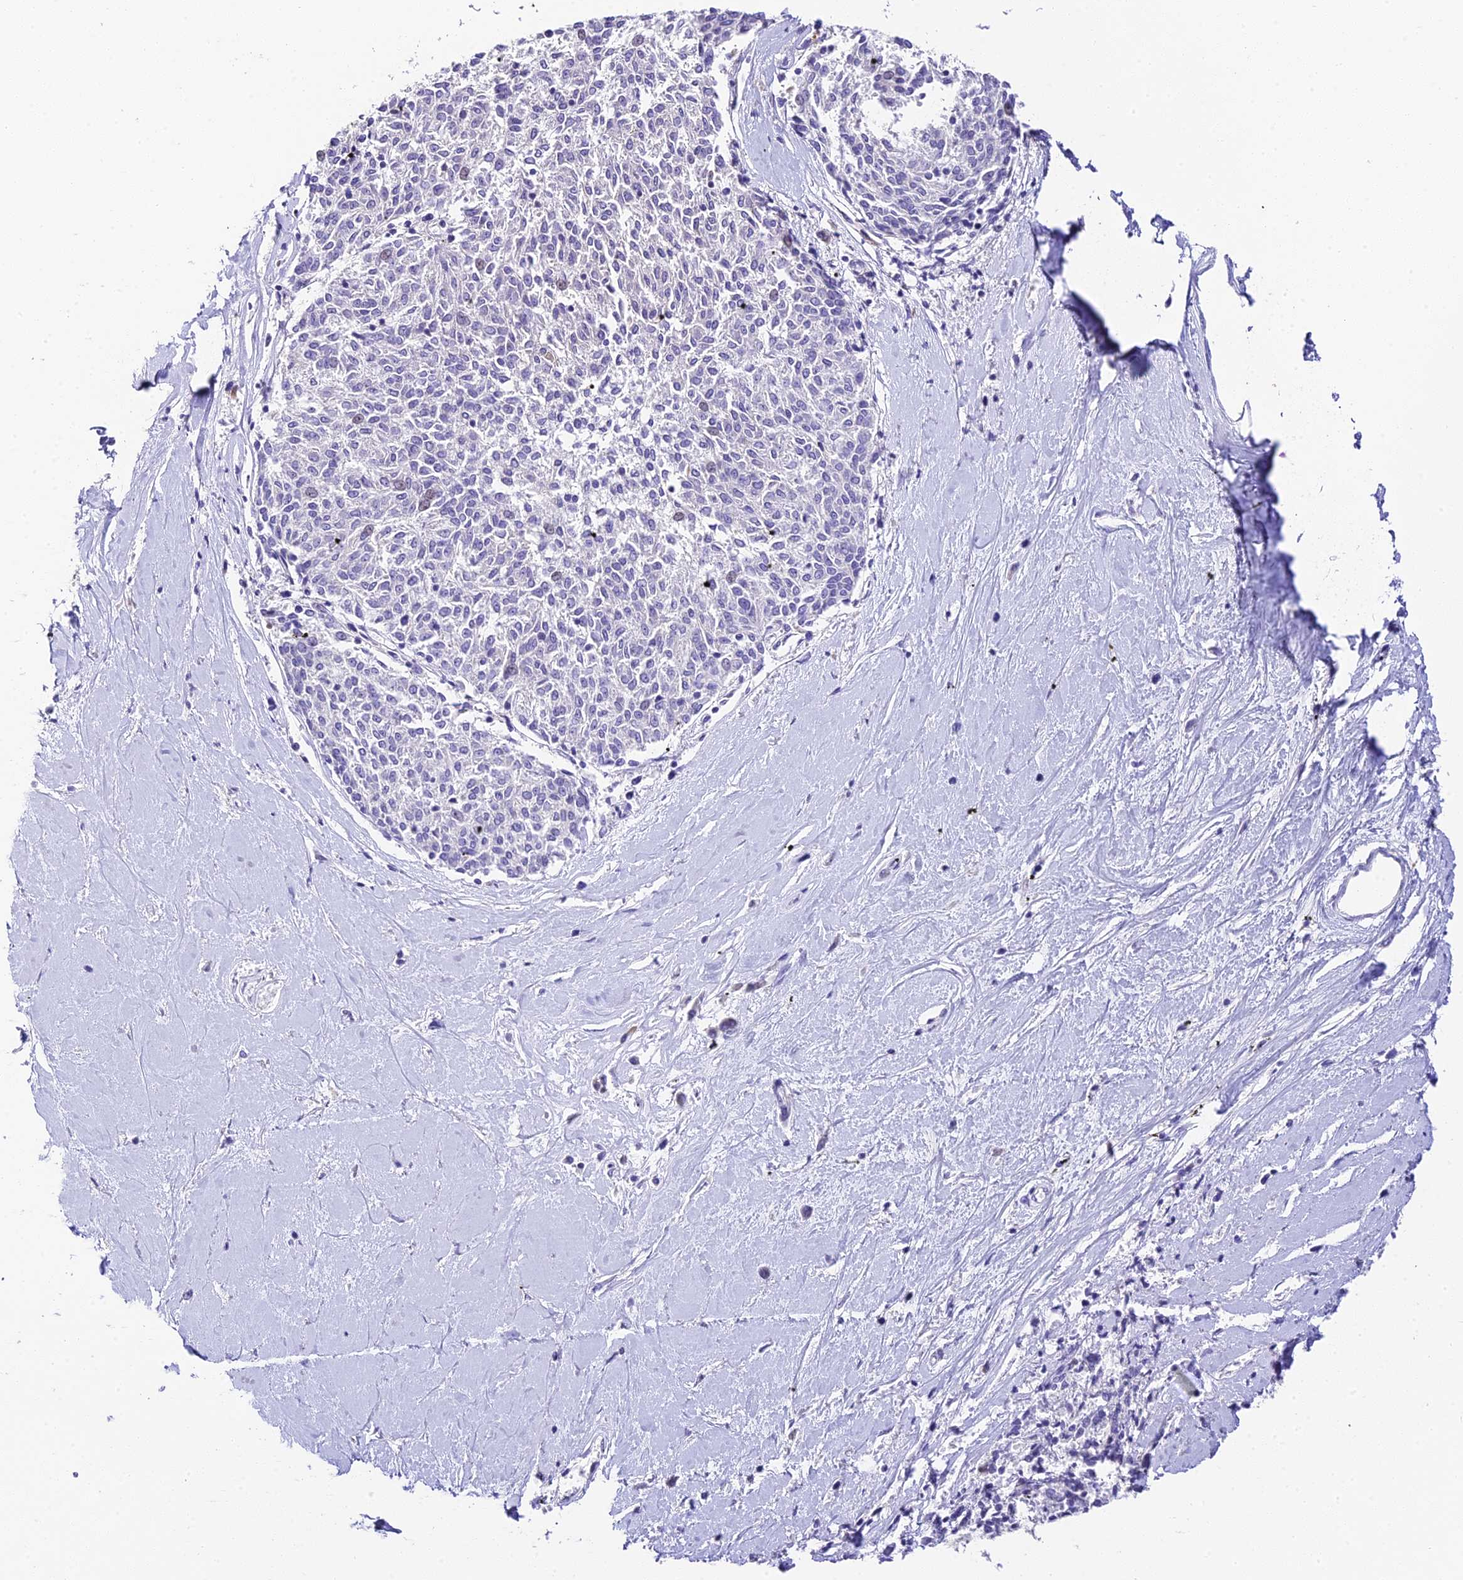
{"staining": {"intensity": "negative", "quantity": "none", "location": "none"}, "tissue": "melanoma", "cell_type": "Tumor cells", "image_type": "cancer", "snomed": [{"axis": "morphology", "description": "Malignant melanoma, NOS"}, {"axis": "topography", "description": "Skin"}], "caption": "Melanoma was stained to show a protein in brown. There is no significant positivity in tumor cells.", "gene": "C12orf29", "patient": {"sex": "female", "age": 72}}